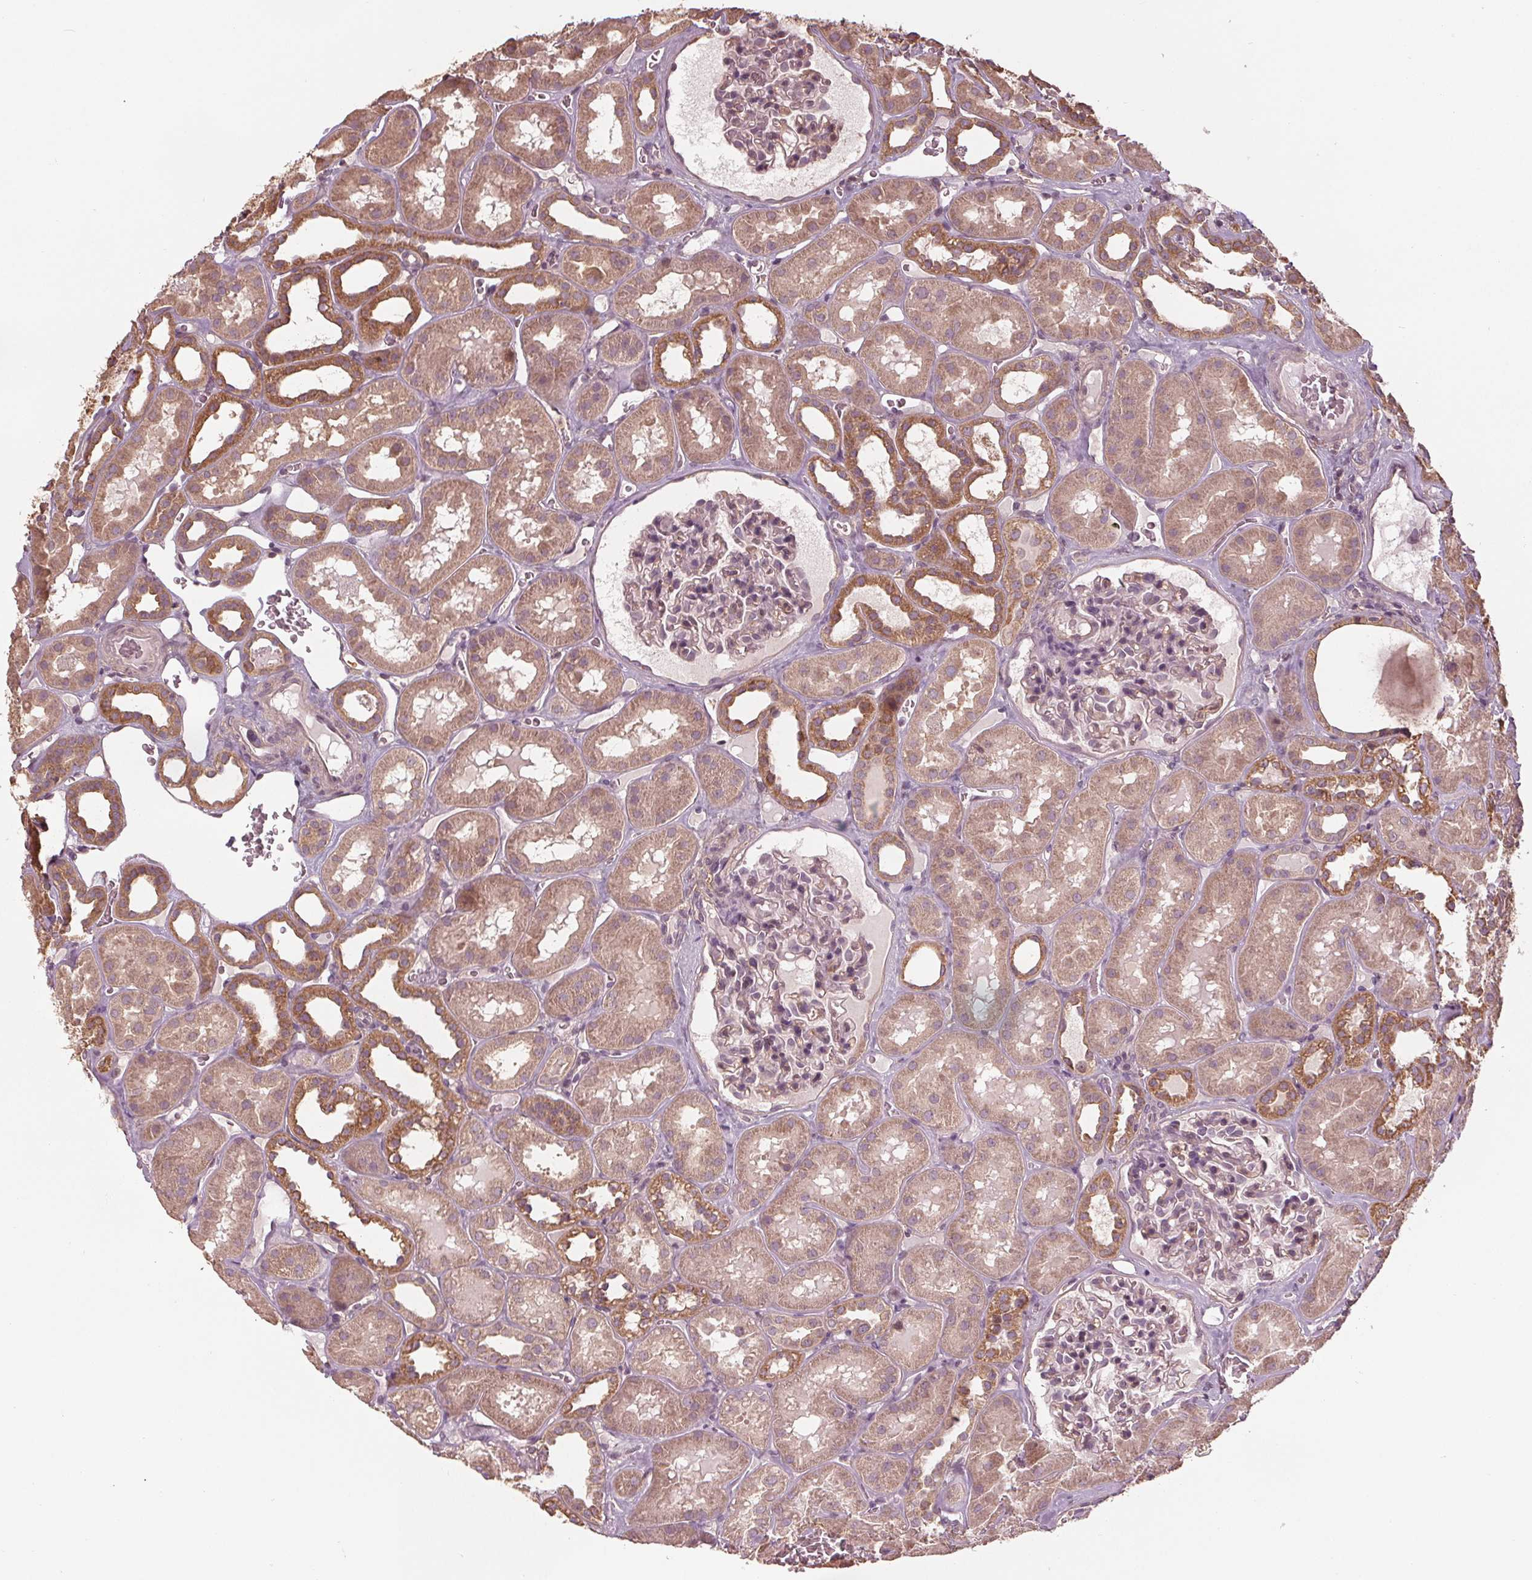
{"staining": {"intensity": "weak", "quantity": "<25%", "location": "cytoplasmic/membranous"}, "tissue": "kidney", "cell_type": "Cells in glomeruli", "image_type": "normal", "snomed": [{"axis": "morphology", "description": "Normal tissue, NOS"}, {"axis": "topography", "description": "Kidney"}], "caption": "Immunohistochemistry histopathology image of benign kidney: kidney stained with DAB shows no significant protein staining in cells in glomeruli.", "gene": "GNB2", "patient": {"sex": "female", "age": 41}}